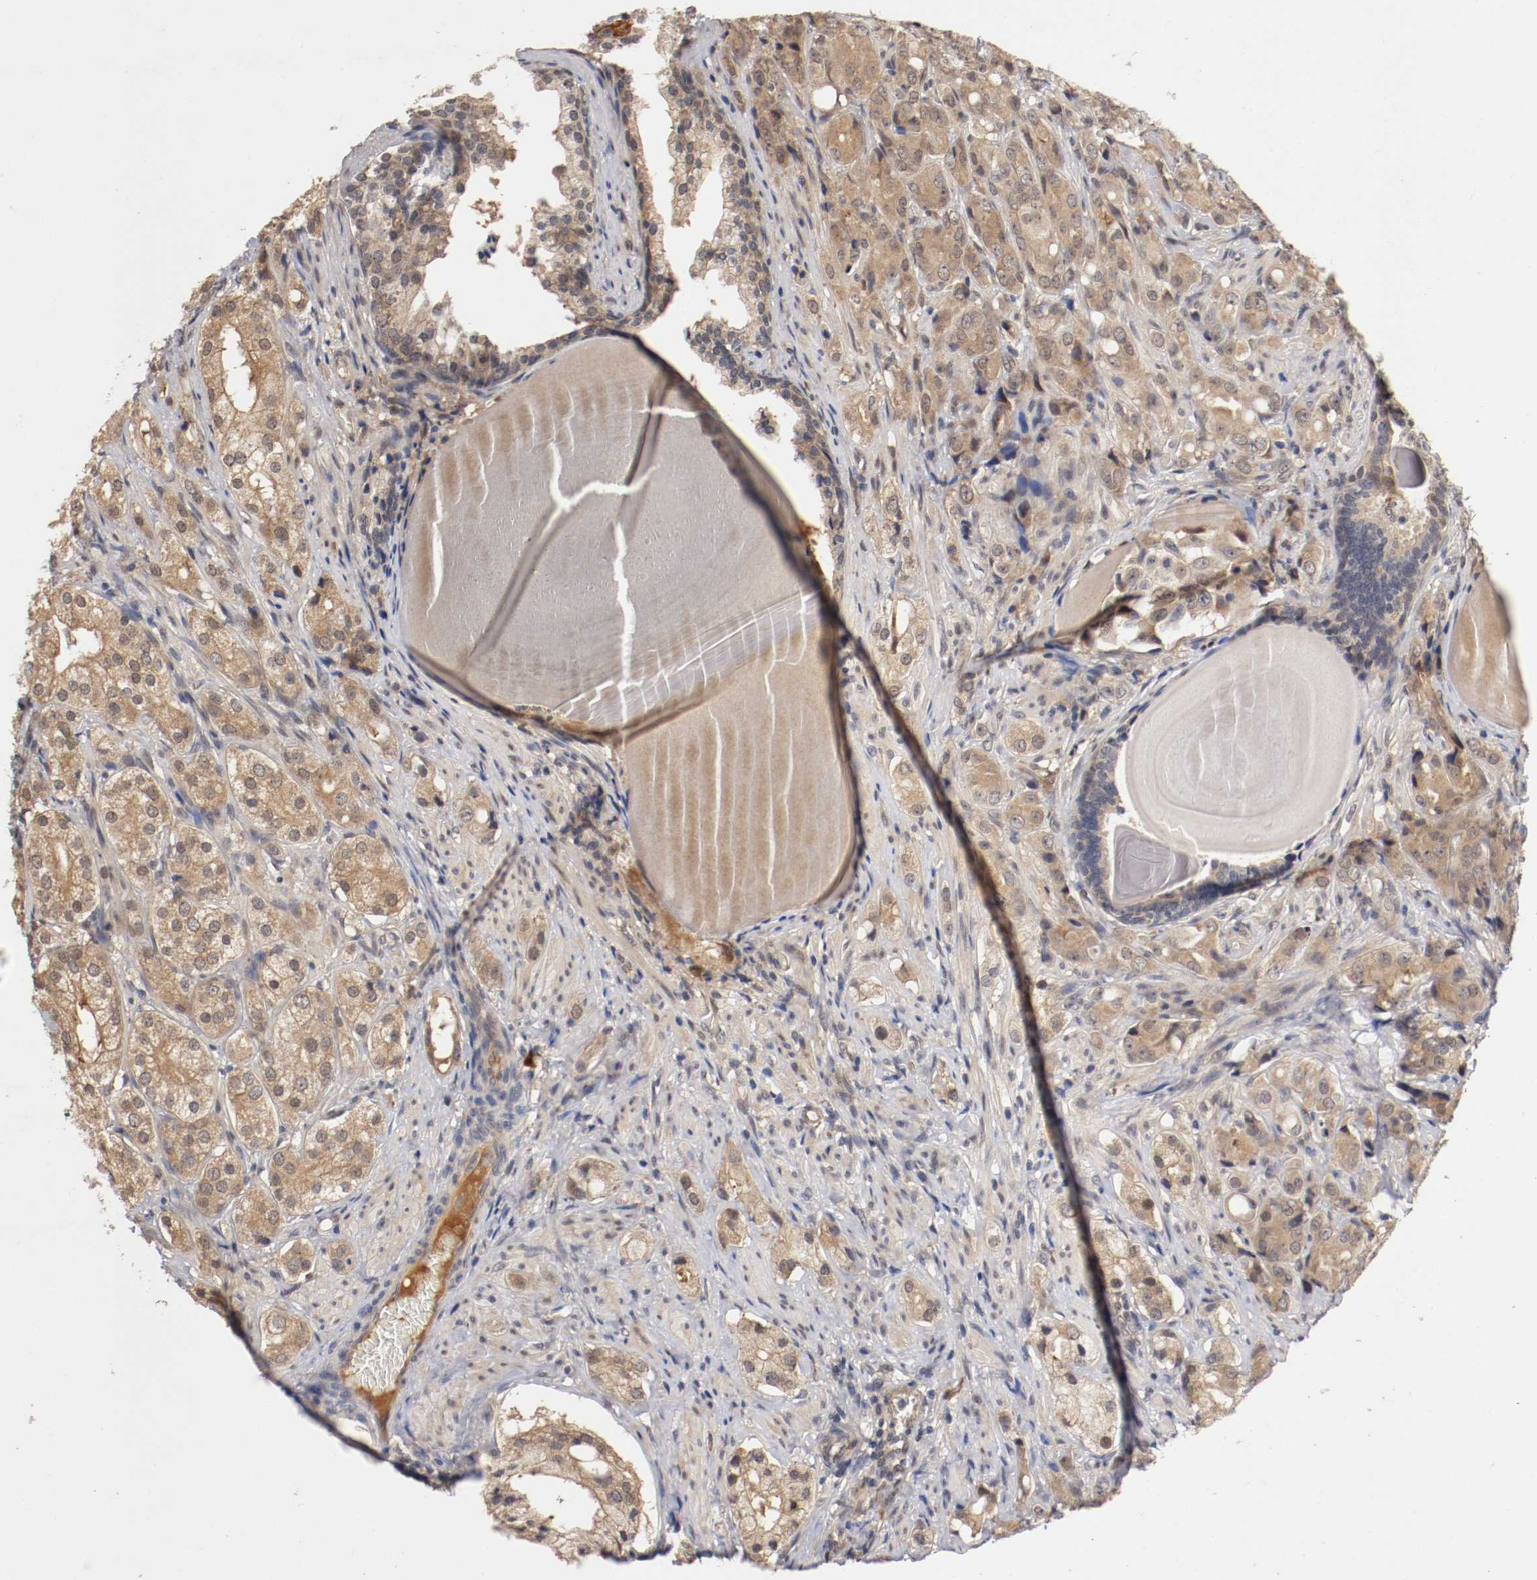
{"staining": {"intensity": "weak", "quantity": ">75%", "location": "cytoplasmic/membranous"}, "tissue": "prostate cancer", "cell_type": "Tumor cells", "image_type": "cancer", "snomed": [{"axis": "morphology", "description": "Adenocarcinoma, High grade"}, {"axis": "topography", "description": "Prostate"}], "caption": "The micrograph shows a brown stain indicating the presence of a protein in the cytoplasmic/membranous of tumor cells in adenocarcinoma (high-grade) (prostate).", "gene": "DNMT3B", "patient": {"sex": "male", "age": 68}}